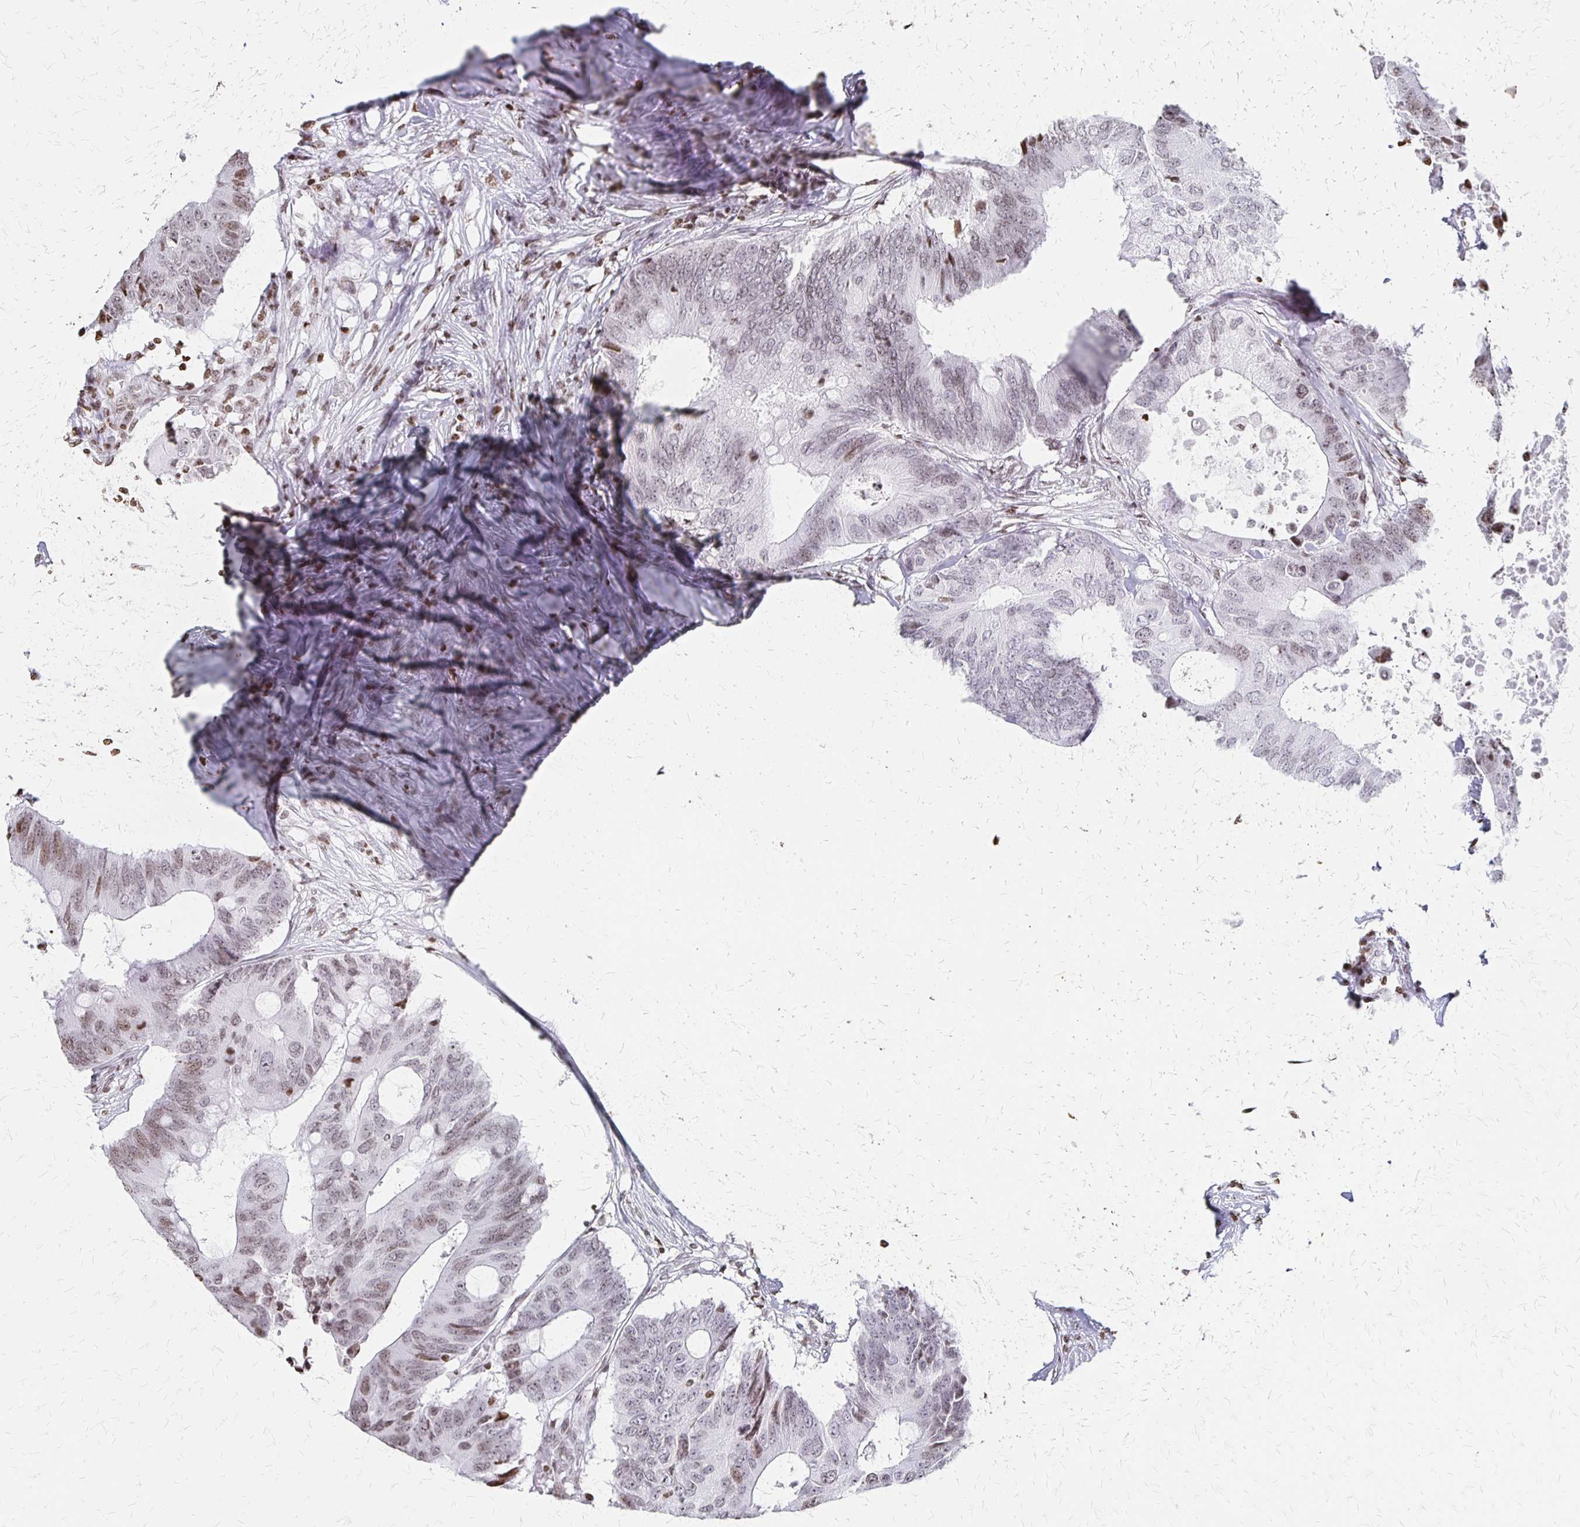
{"staining": {"intensity": "moderate", "quantity": "<25%", "location": "nuclear"}, "tissue": "colorectal cancer", "cell_type": "Tumor cells", "image_type": "cancer", "snomed": [{"axis": "morphology", "description": "Adenocarcinoma, NOS"}, {"axis": "topography", "description": "Colon"}], "caption": "Protein staining of colorectal cancer tissue shows moderate nuclear expression in approximately <25% of tumor cells.", "gene": "ZNF280C", "patient": {"sex": "male", "age": 71}}